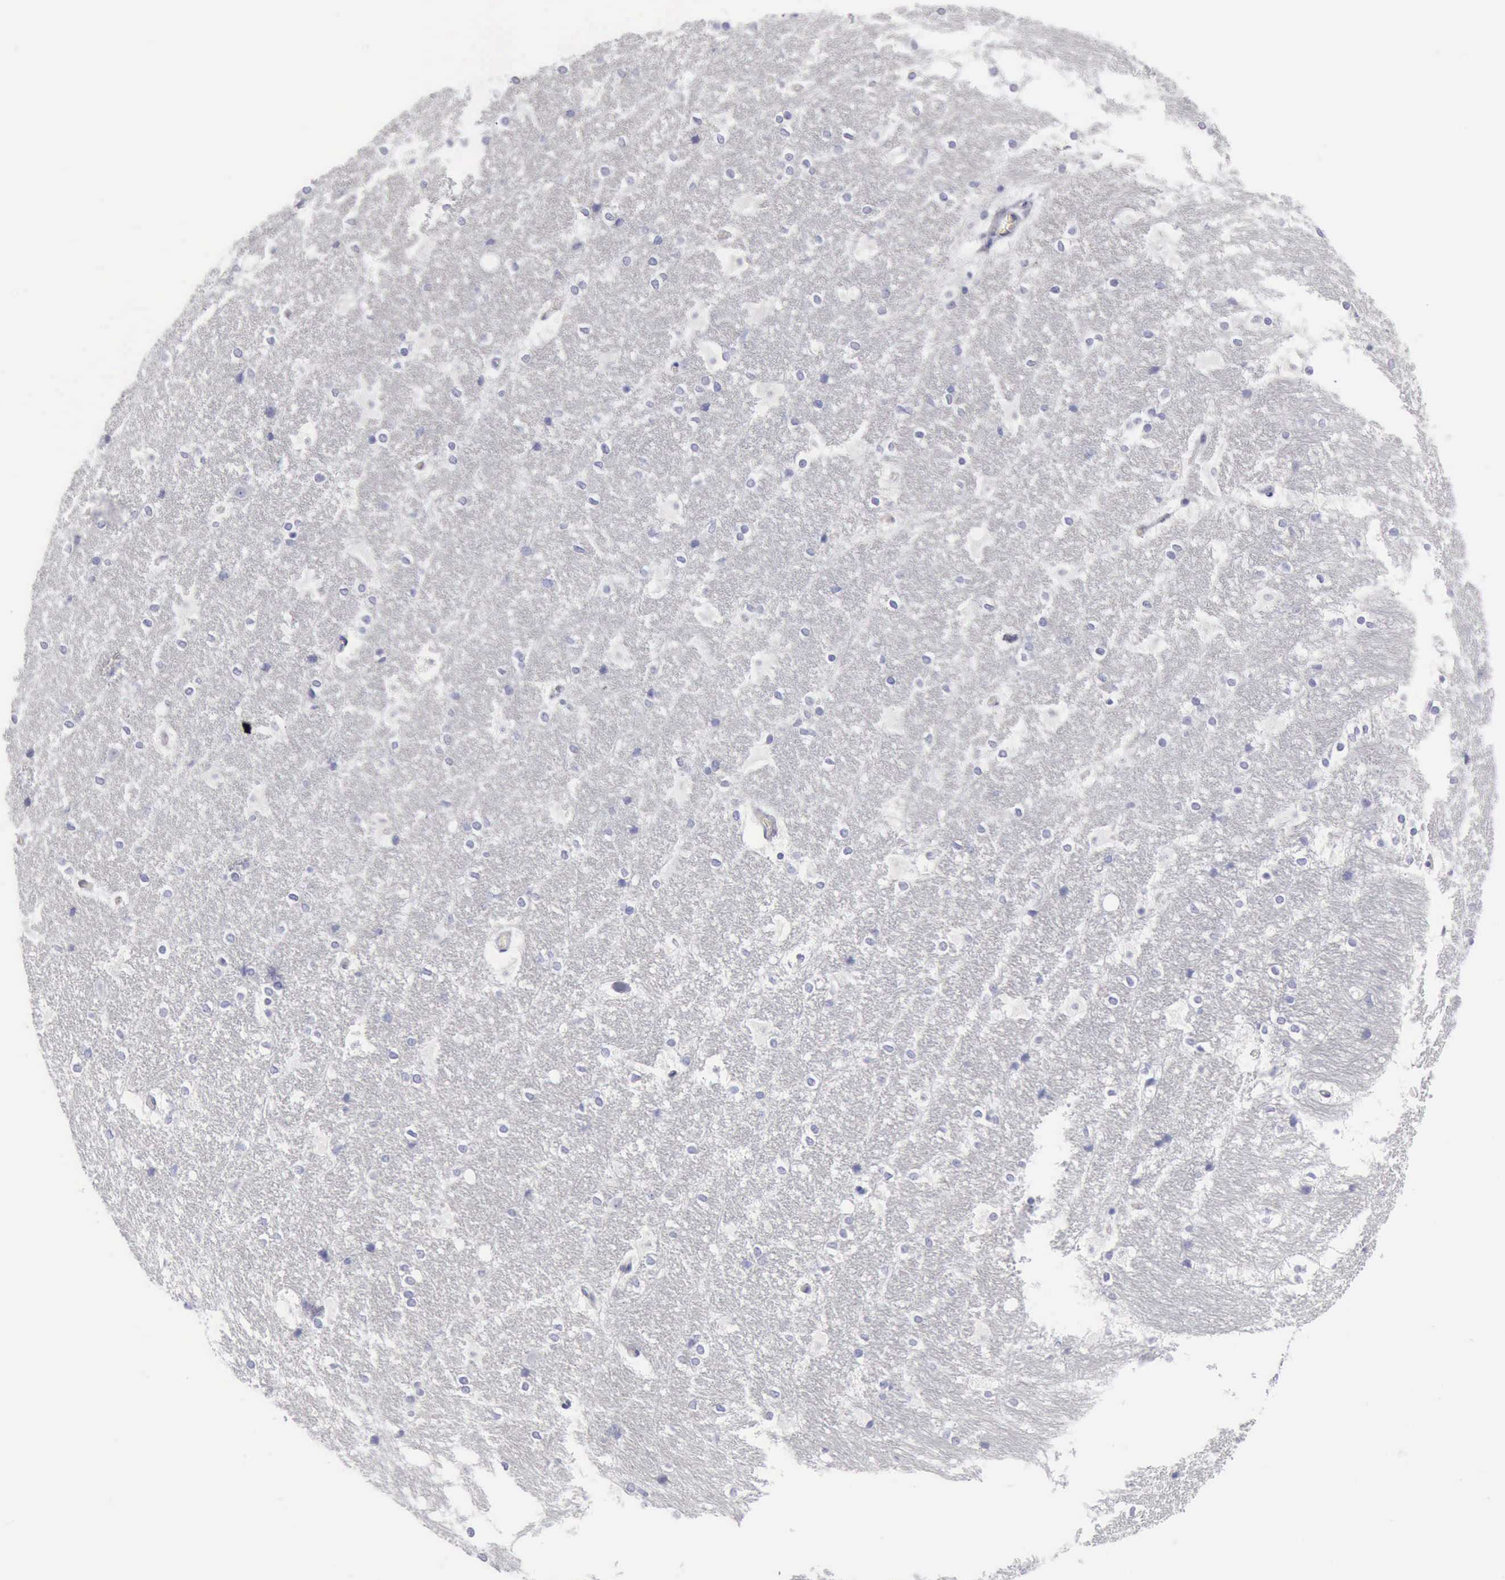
{"staining": {"intensity": "negative", "quantity": "none", "location": "none"}, "tissue": "hippocampus", "cell_type": "Glial cells", "image_type": "normal", "snomed": [{"axis": "morphology", "description": "Normal tissue, NOS"}, {"axis": "topography", "description": "Hippocampus"}], "caption": "Protein analysis of unremarkable hippocampus exhibits no significant staining in glial cells.", "gene": "CYP19A1", "patient": {"sex": "female", "age": 19}}